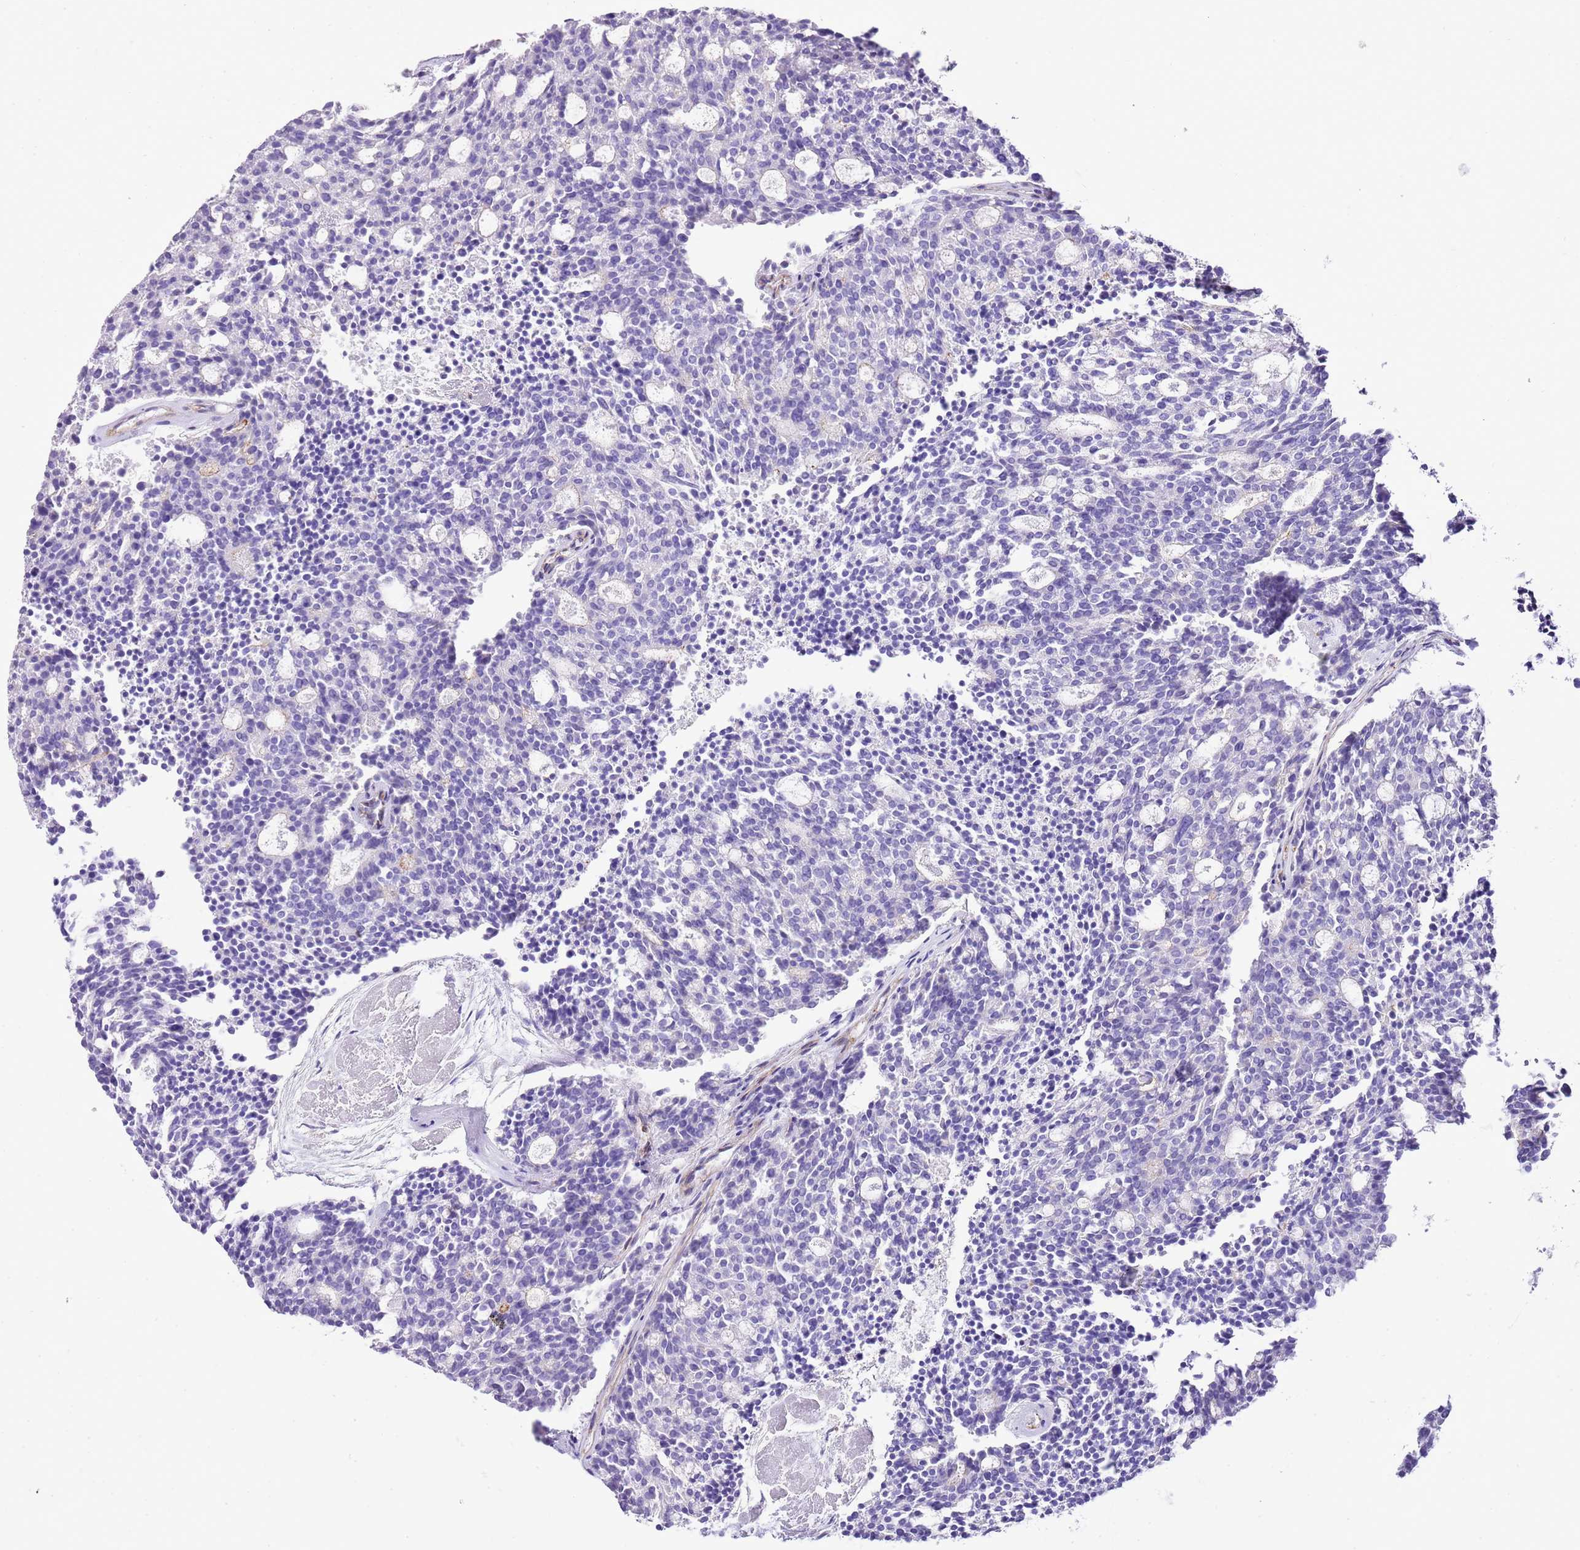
{"staining": {"intensity": "negative", "quantity": "none", "location": "none"}, "tissue": "carcinoid", "cell_type": "Tumor cells", "image_type": "cancer", "snomed": [{"axis": "morphology", "description": "Carcinoid, malignant, NOS"}, {"axis": "topography", "description": "Pancreas"}], "caption": "A histopathology image of malignant carcinoid stained for a protein exhibits no brown staining in tumor cells.", "gene": "ALDH3A1", "patient": {"sex": "female", "age": 54}}